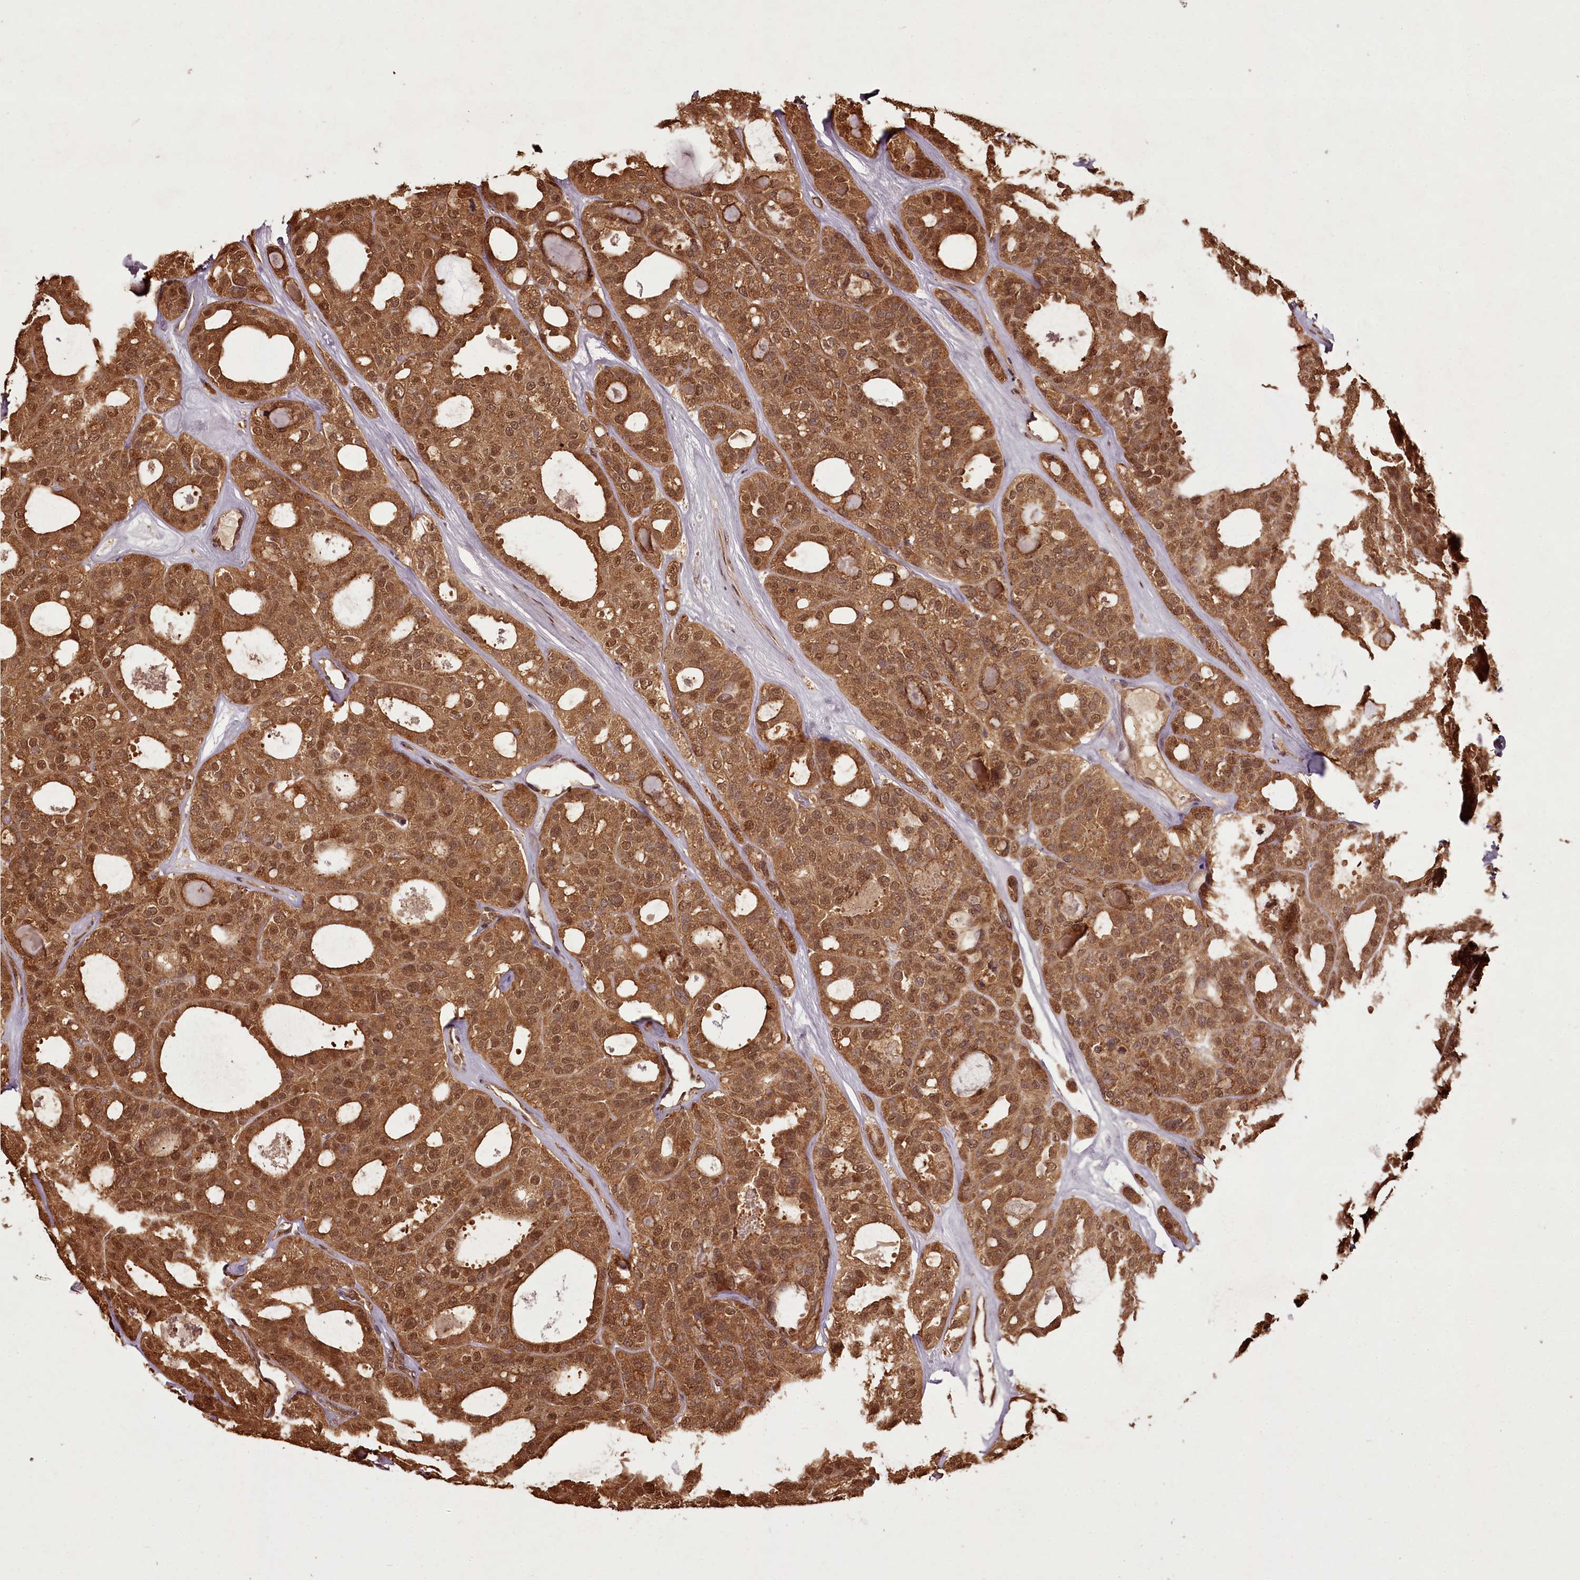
{"staining": {"intensity": "moderate", "quantity": ">75%", "location": "cytoplasmic/membranous,nuclear"}, "tissue": "thyroid cancer", "cell_type": "Tumor cells", "image_type": "cancer", "snomed": [{"axis": "morphology", "description": "Follicular adenoma carcinoma, NOS"}, {"axis": "topography", "description": "Thyroid gland"}], "caption": "This is an image of immunohistochemistry staining of follicular adenoma carcinoma (thyroid), which shows moderate expression in the cytoplasmic/membranous and nuclear of tumor cells.", "gene": "NPRL2", "patient": {"sex": "male", "age": 75}}